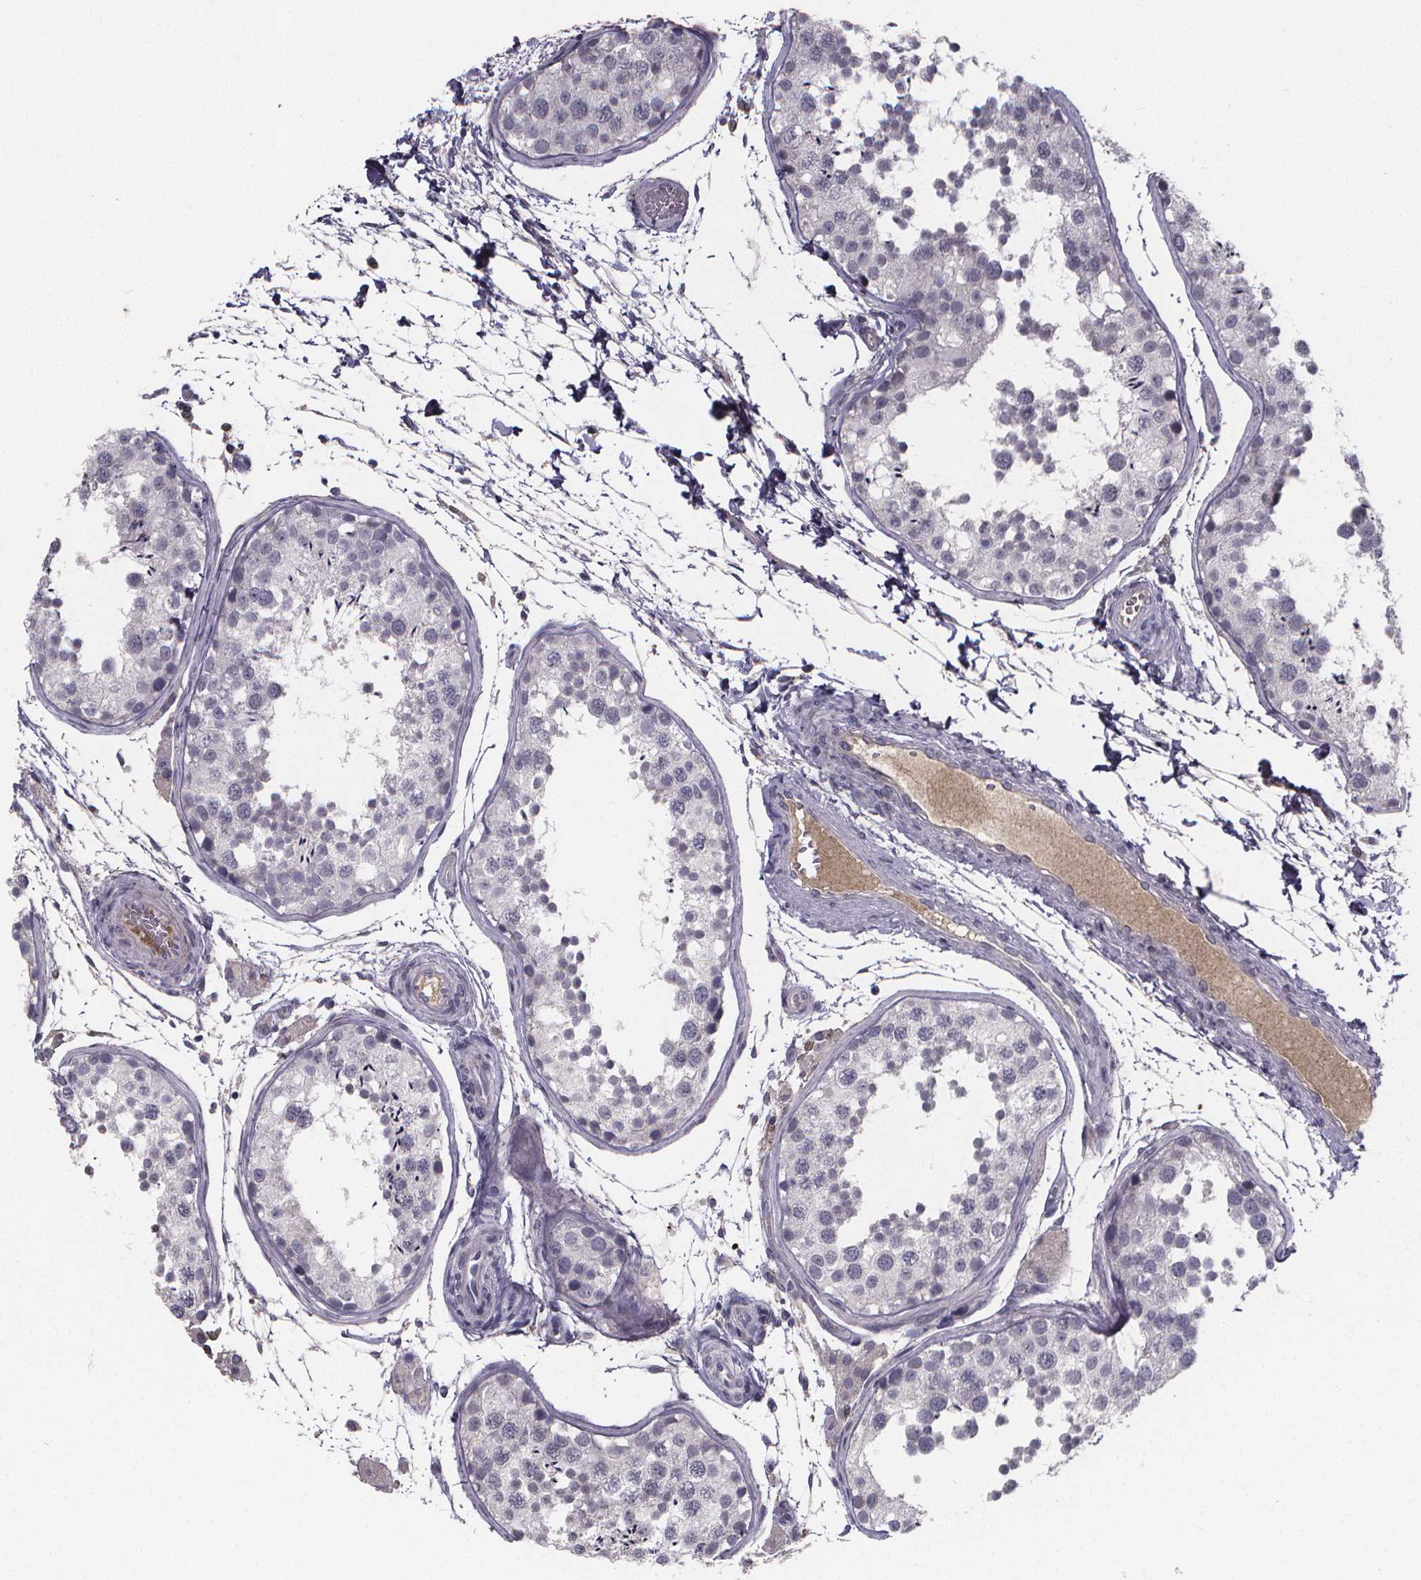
{"staining": {"intensity": "negative", "quantity": "none", "location": "none"}, "tissue": "testis", "cell_type": "Cells in seminiferous ducts", "image_type": "normal", "snomed": [{"axis": "morphology", "description": "Normal tissue, NOS"}, {"axis": "topography", "description": "Testis"}], "caption": "Protein analysis of benign testis shows no significant positivity in cells in seminiferous ducts.", "gene": "AGT", "patient": {"sex": "male", "age": 29}}